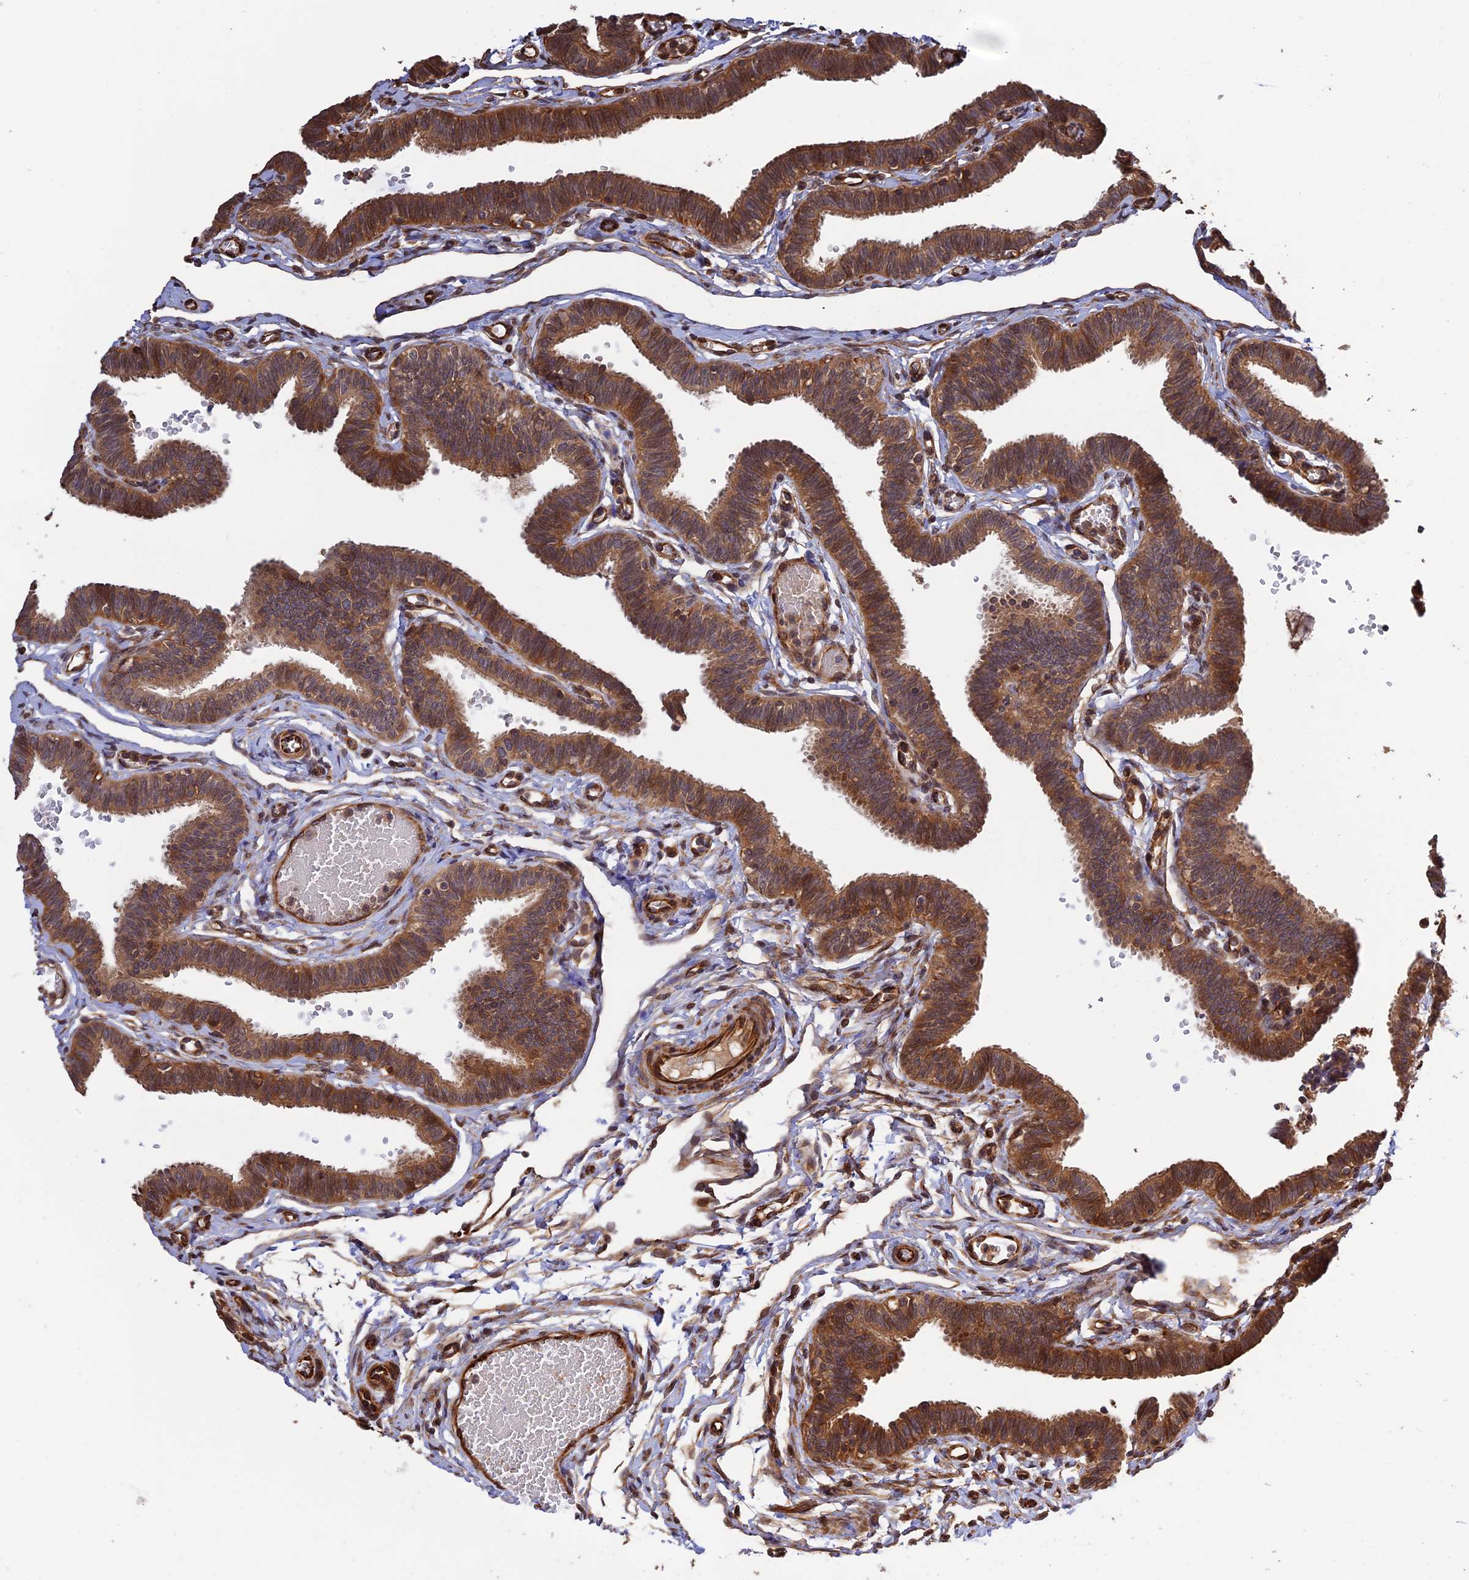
{"staining": {"intensity": "strong", "quantity": ">75%", "location": "cytoplasmic/membranous"}, "tissue": "fallopian tube", "cell_type": "Glandular cells", "image_type": "normal", "snomed": [{"axis": "morphology", "description": "Normal tissue, NOS"}, {"axis": "topography", "description": "Fallopian tube"}, {"axis": "topography", "description": "Ovary"}], "caption": "Brown immunohistochemical staining in benign human fallopian tube shows strong cytoplasmic/membranous staining in about >75% of glandular cells. (brown staining indicates protein expression, while blue staining denotes nuclei).", "gene": "CREBL2", "patient": {"sex": "female", "age": 23}}